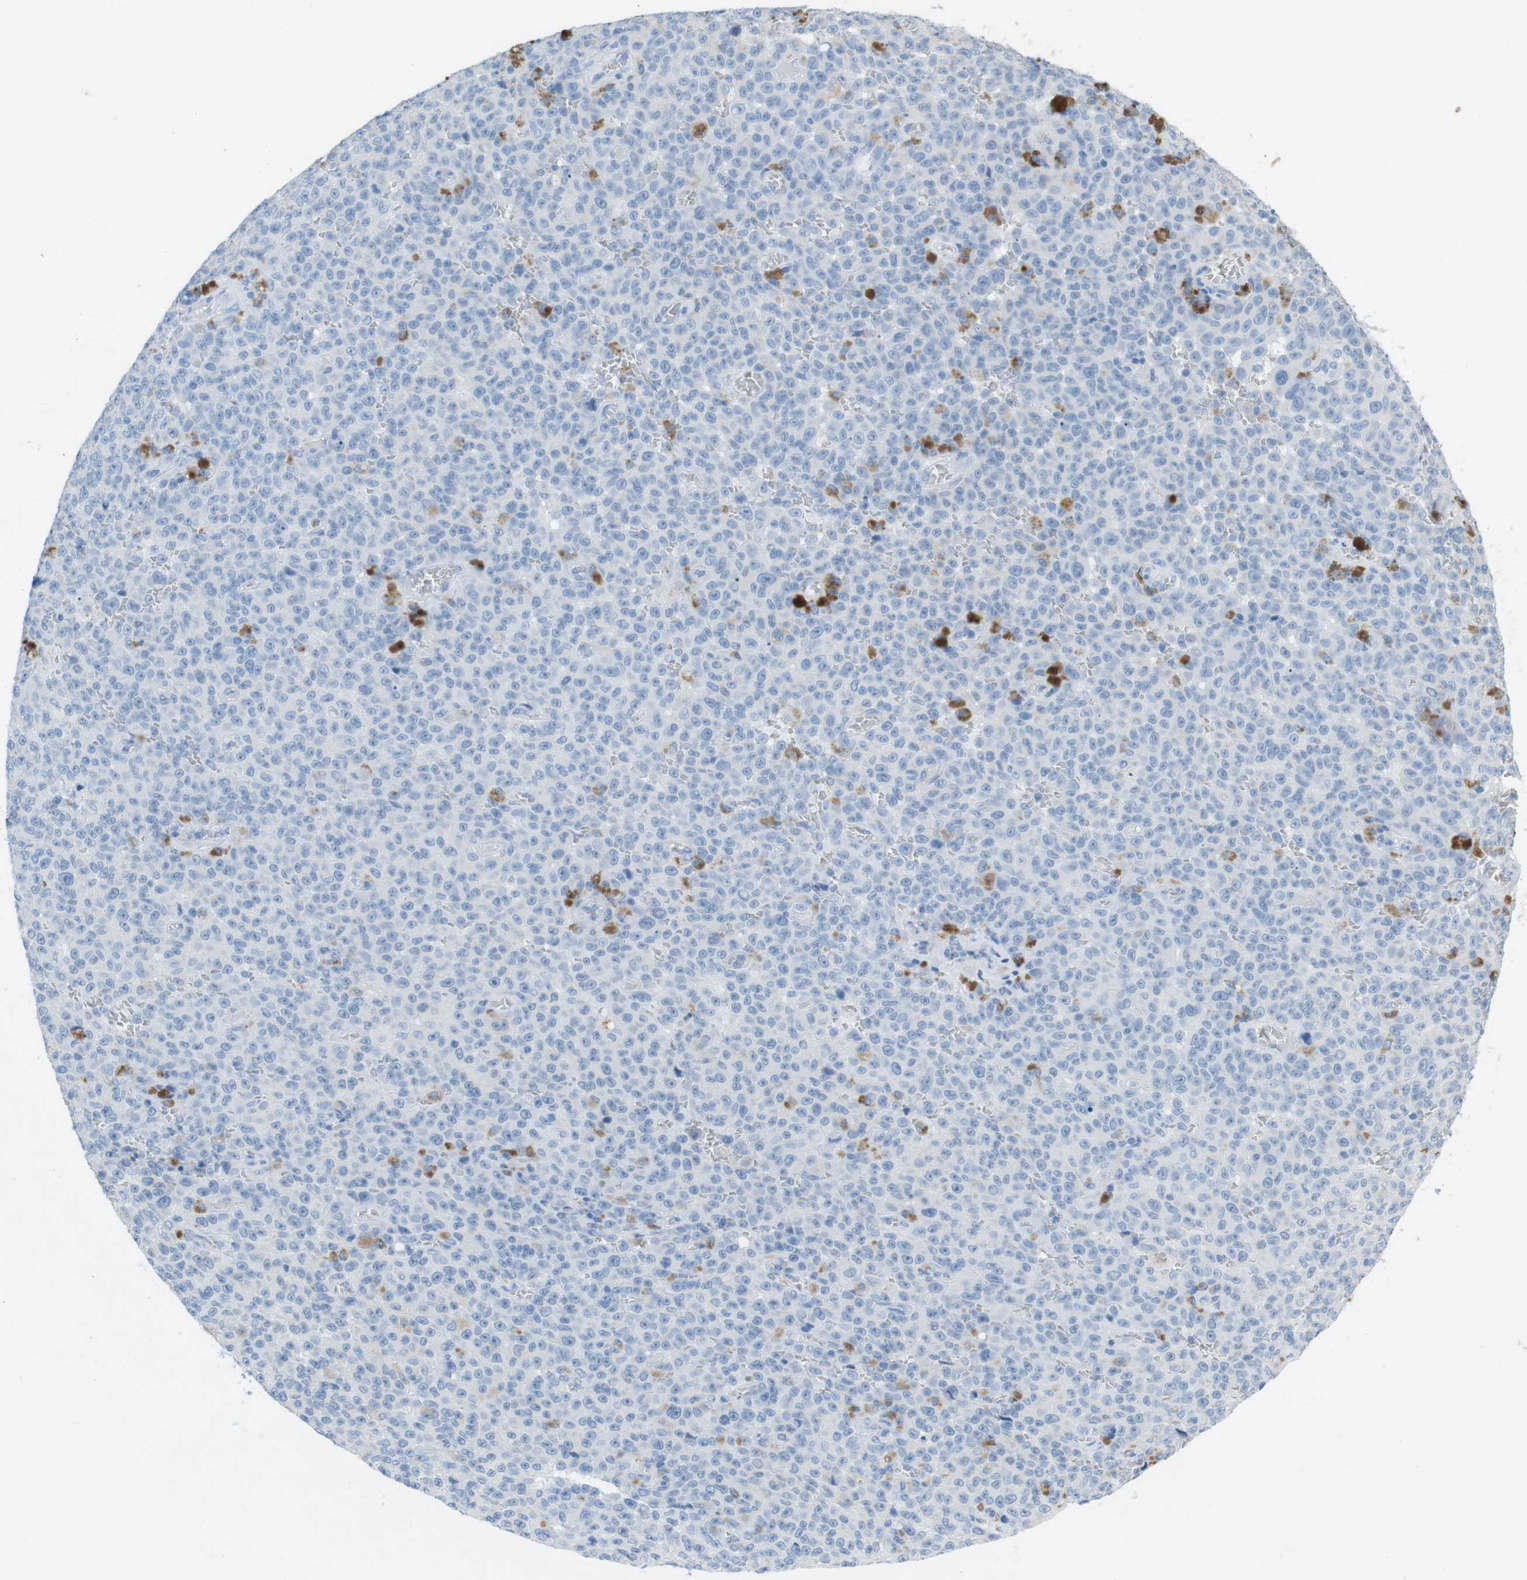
{"staining": {"intensity": "negative", "quantity": "none", "location": "none"}, "tissue": "melanoma", "cell_type": "Tumor cells", "image_type": "cancer", "snomed": [{"axis": "morphology", "description": "Malignant melanoma, NOS"}, {"axis": "topography", "description": "Skin"}], "caption": "Immunohistochemical staining of malignant melanoma reveals no significant expression in tumor cells.", "gene": "SALL4", "patient": {"sex": "female", "age": 82}}